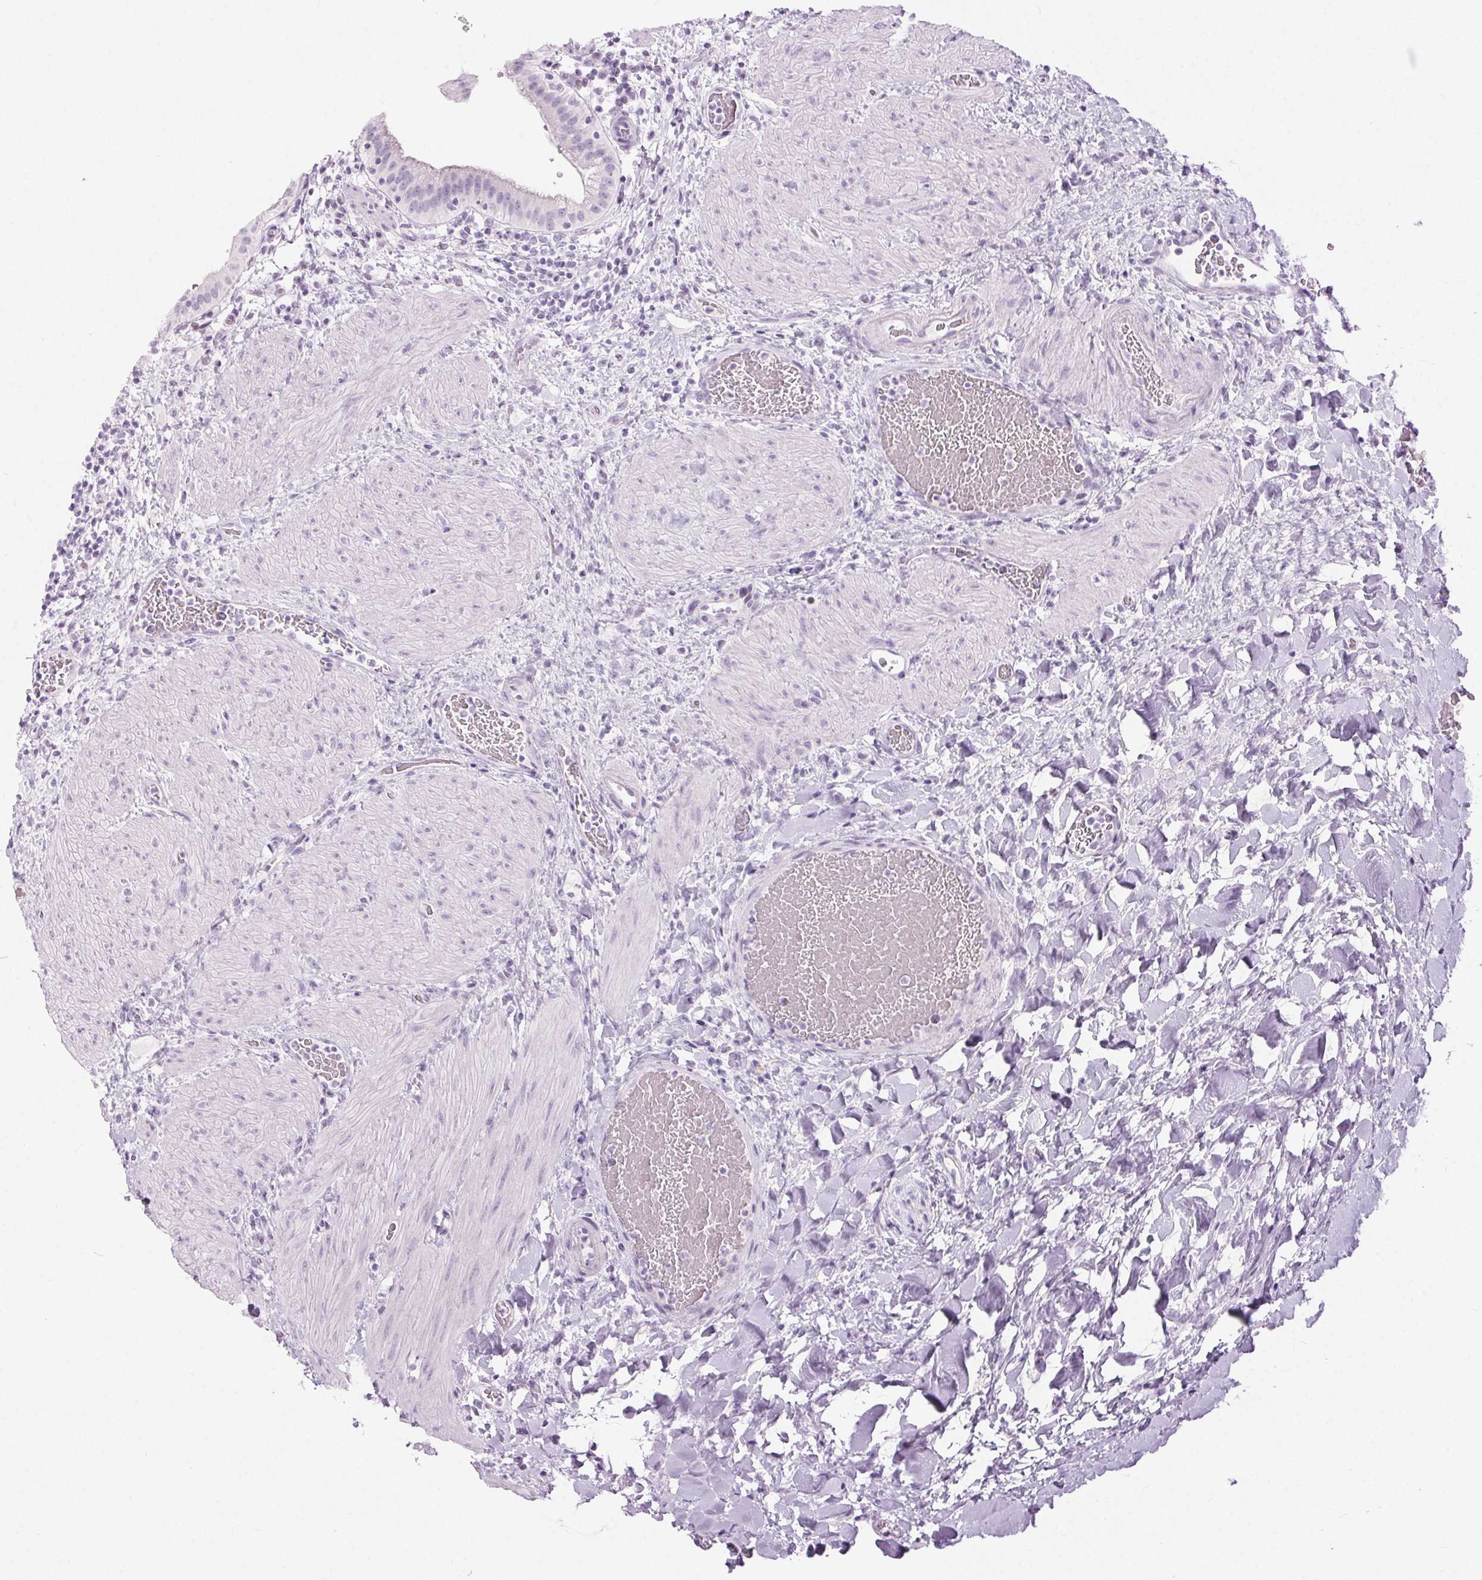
{"staining": {"intensity": "negative", "quantity": "none", "location": "none"}, "tissue": "gallbladder", "cell_type": "Glandular cells", "image_type": "normal", "snomed": [{"axis": "morphology", "description": "Normal tissue, NOS"}, {"axis": "topography", "description": "Gallbladder"}], "caption": "The photomicrograph demonstrates no significant staining in glandular cells of gallbladder. Brightfield microscopy of immunohistochemistry (IHC) stained with DAB (brown) and hematoxylin (blue), captured at high magnification.", "gene": "BEND2", "patient": {"sex": "male", "age": 26}}